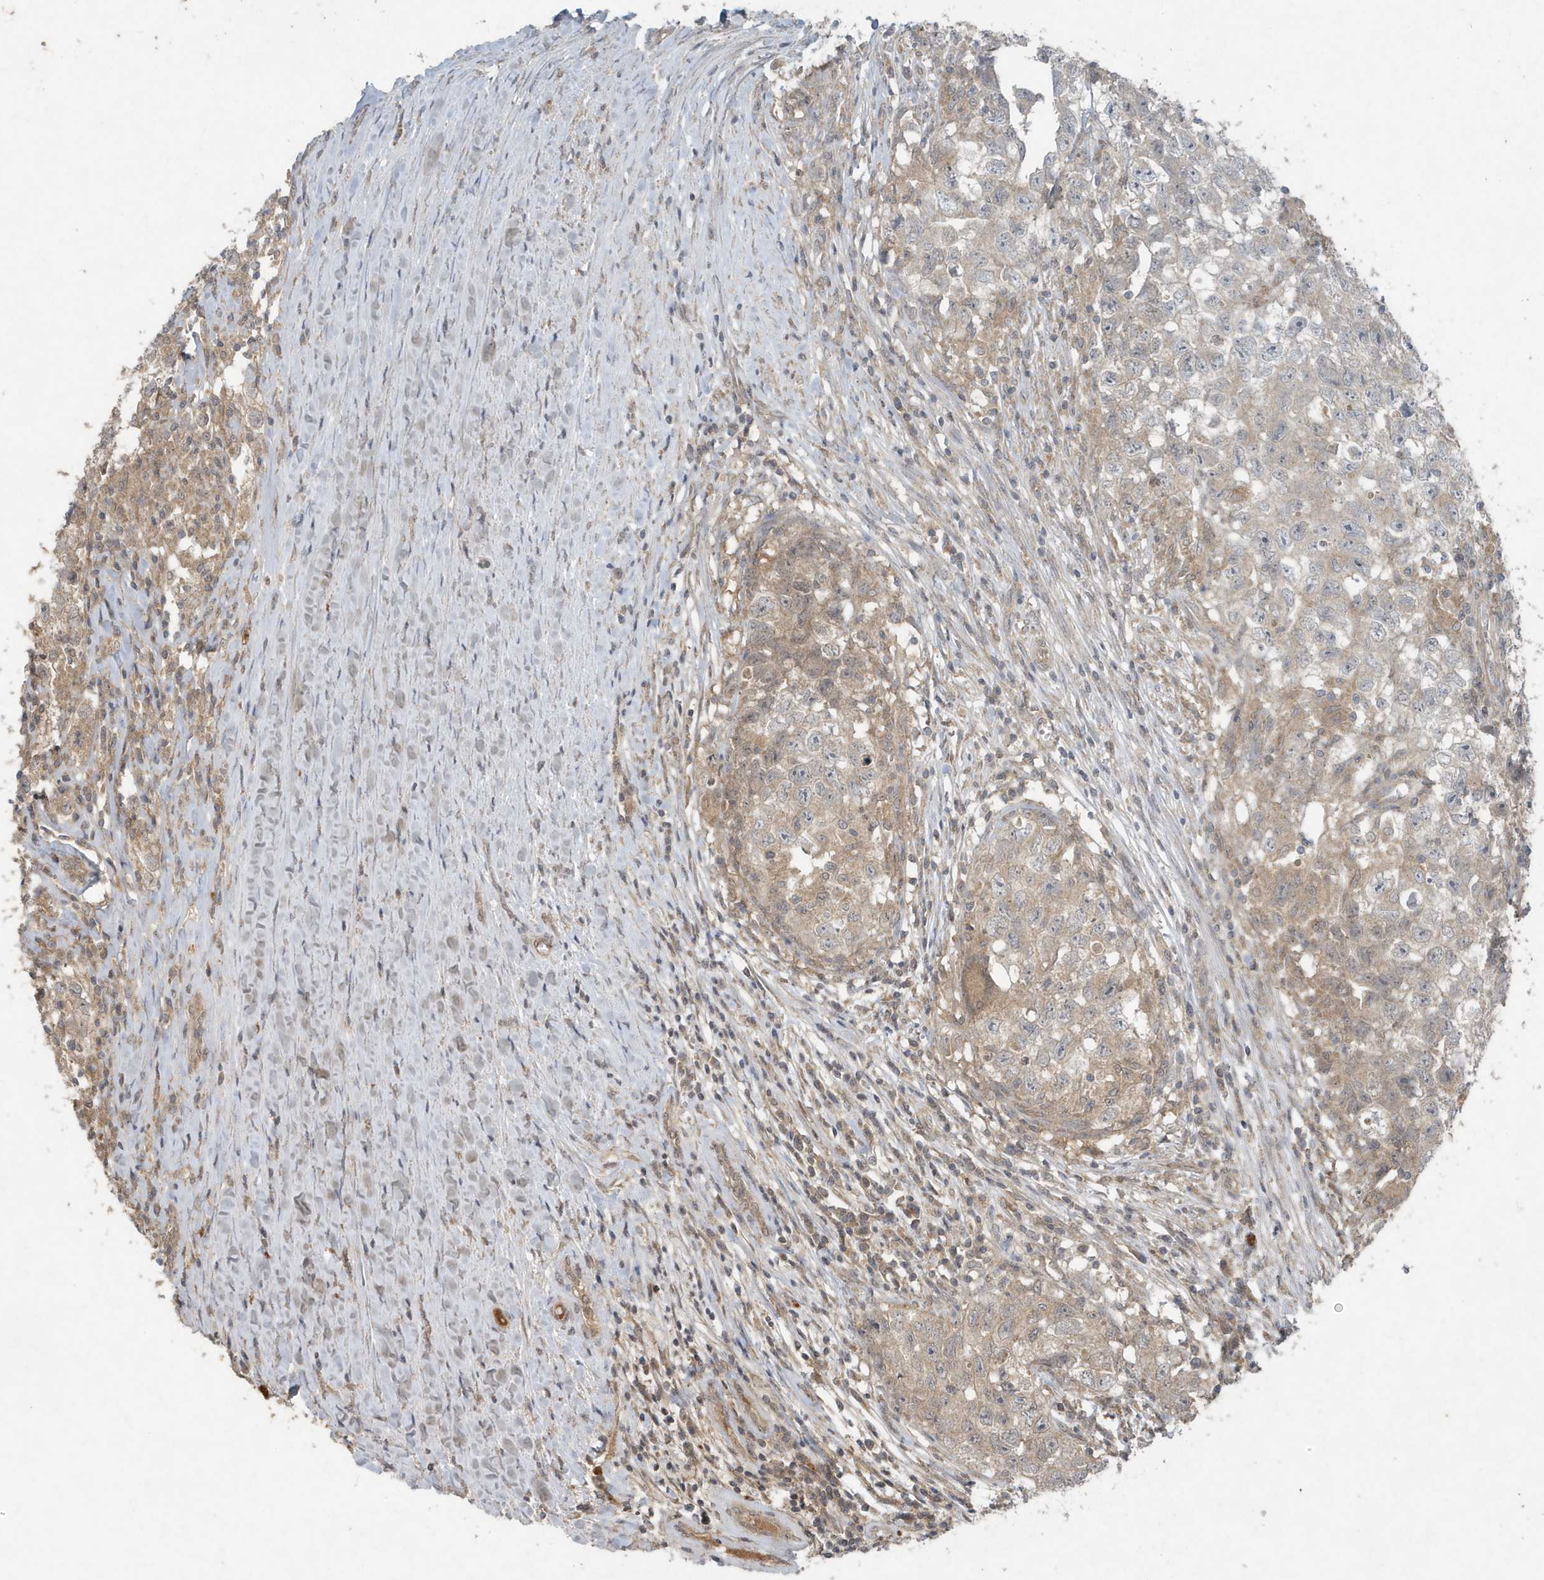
{"staining": {"intensity": "weak", "quantity": "<25%", "location": "cytoplasmic/membranous"}, "tissue": "testis cancer", "cell_type": "Tumor cells", "image_type": "cancer", "snomed": [{"axis": "morphology", "description": "Seminoma, NOS"}, {"axis": "morphology", "description": "Carcinoma, Embryonal, NOS"}, {"axis": "topography", "description": "Testis"}], "caption": "A photomicrograph of testis cancer stained for a protein reveals no brown staining in tumor cells.", "gene": "C1RL", "patient": {"sex": "male", "age": 43}}